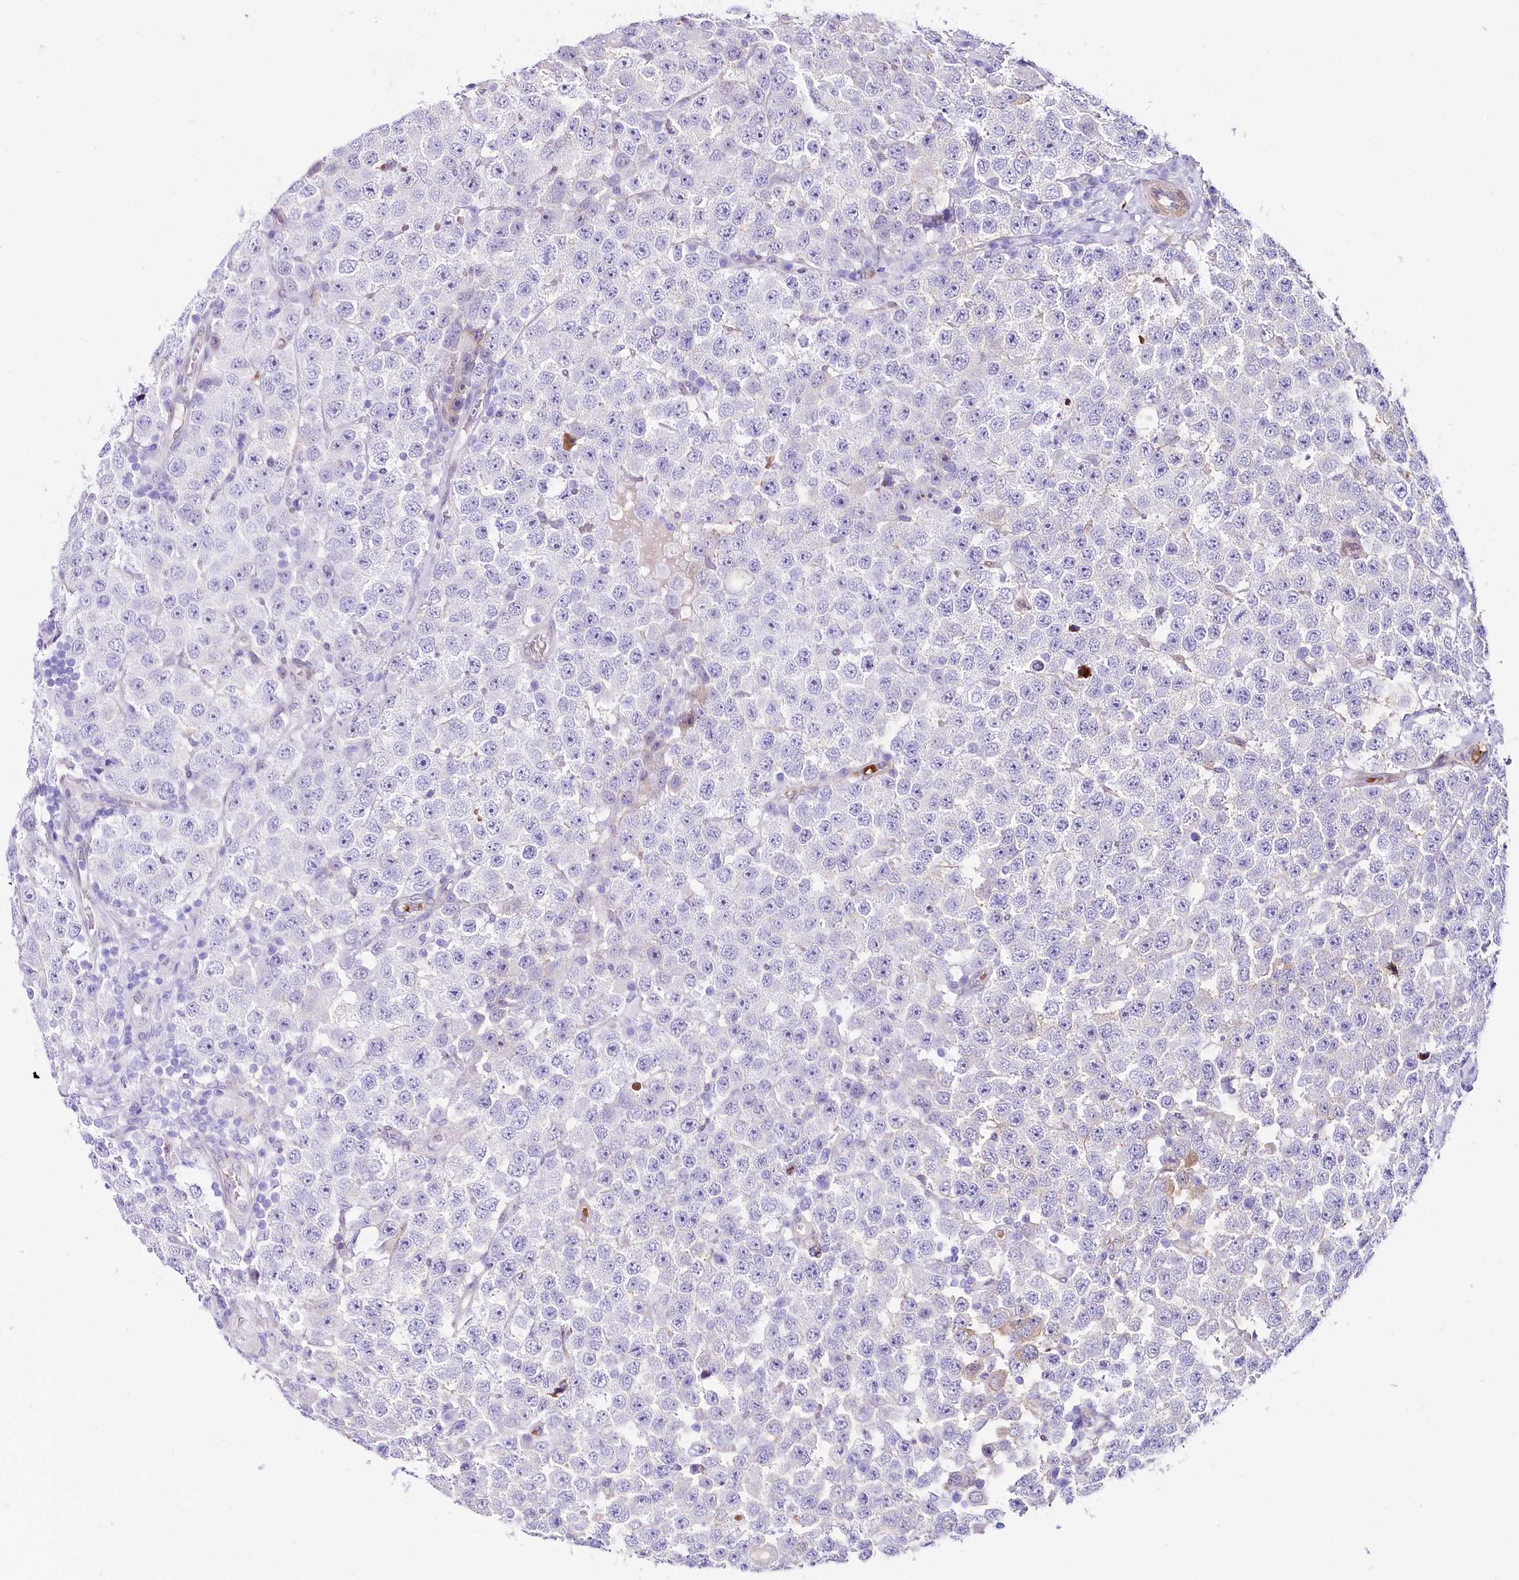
{"staining": {"intensity": "negative", "quantity": "none", "location": "none"}, "tissue": "testis cancer", "cell_type": "Tumor cells", "image_type": "cancer", "snomed": [{"axis": "morphology", "description": "Seminoma, NOS"}, {"axis": "topography", "description": "Testis"}], "caption": "This is an IHC histopathology image of human testis cancer (seminoma). There is no positivity in tumor cells.", "gene": "PTMS", "patient": {"sex": "male", "age": 28}}